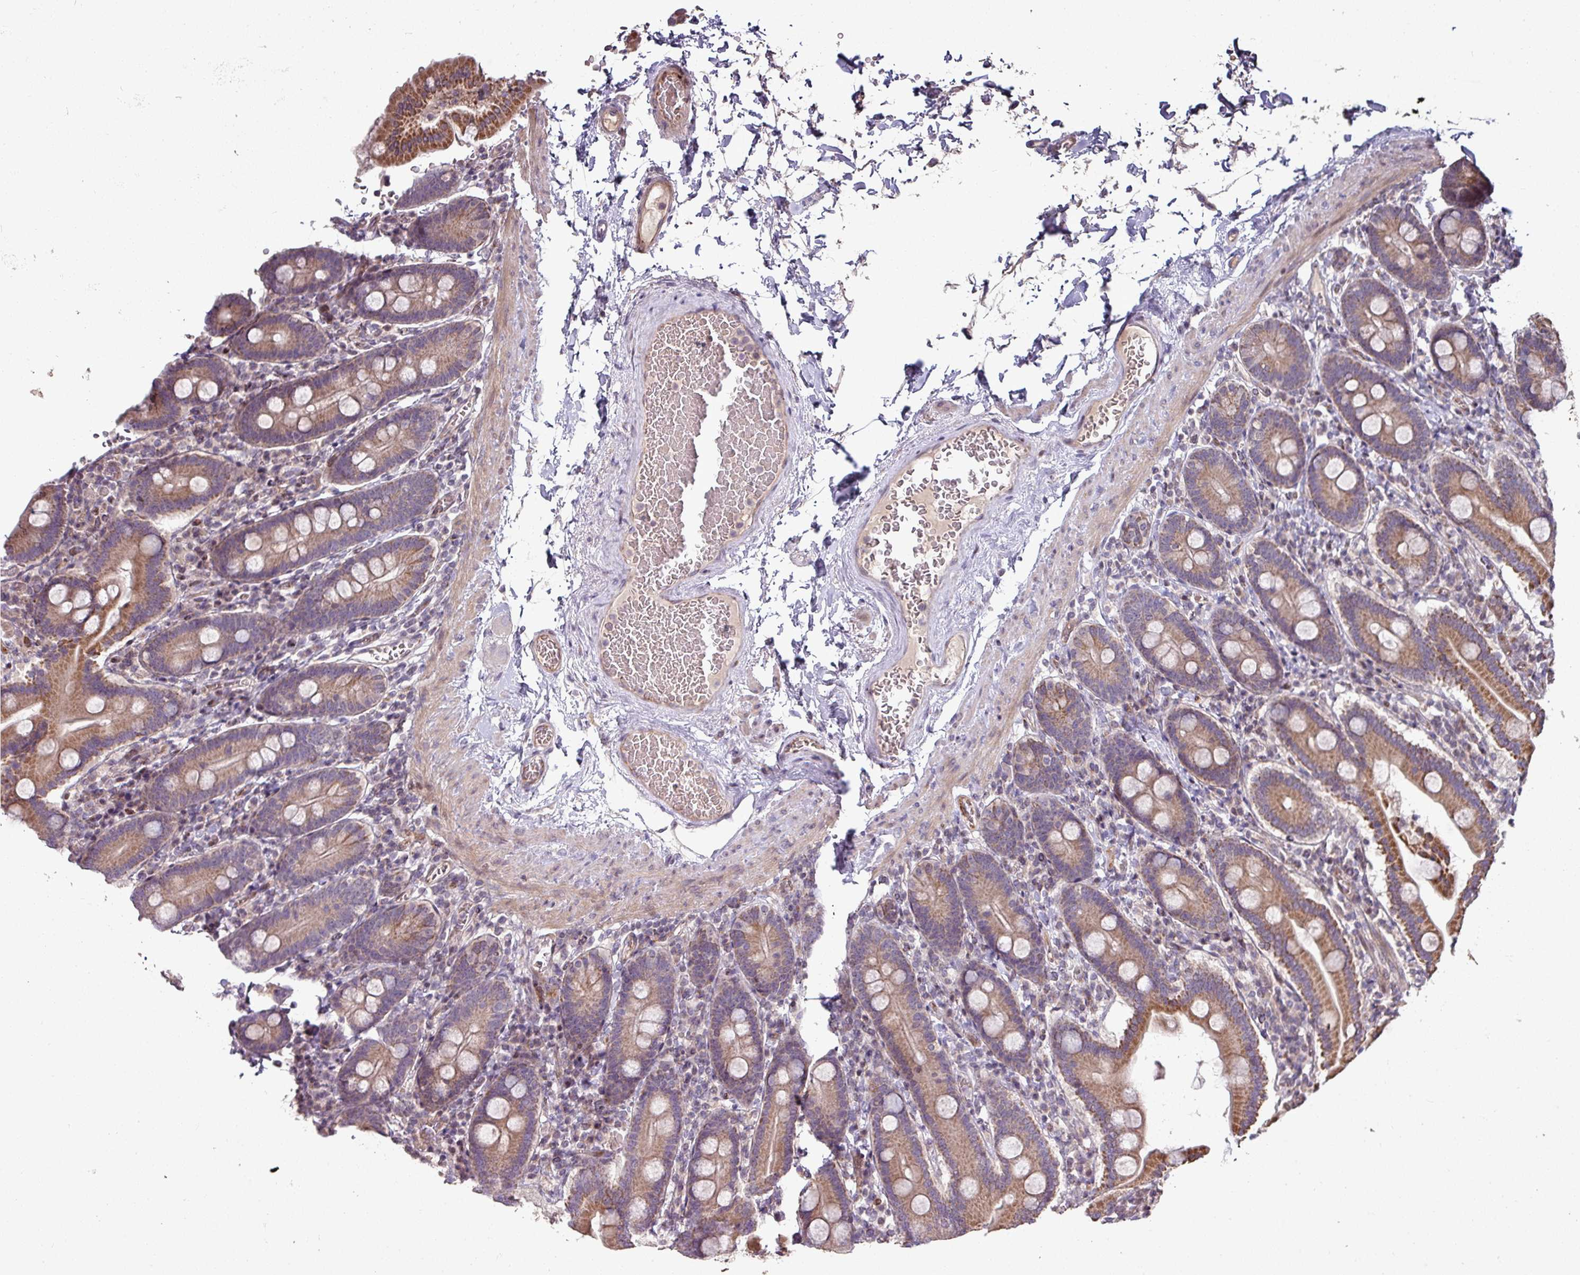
{"staining": {"intensity": "strong", "quantity": ">75%", "location": "cytoplasmic/membranous"}, "tissue": "duodenum", "cell_type": "Glandular cells", "image_type": "normal", "snomed": [{"axis": "morphology", "description": "Normal tissue, NOS"}, {"axis": "topography", "description": "Duodenum"}], "caption": "This histopathology image shows IHC staining of benign human duodenum, with high strong cytoplasmic/membranous expression in approximately >75% of glandular cells.", "gene": "RPL23A", "patient": {"sex": "male", "age": 55}}